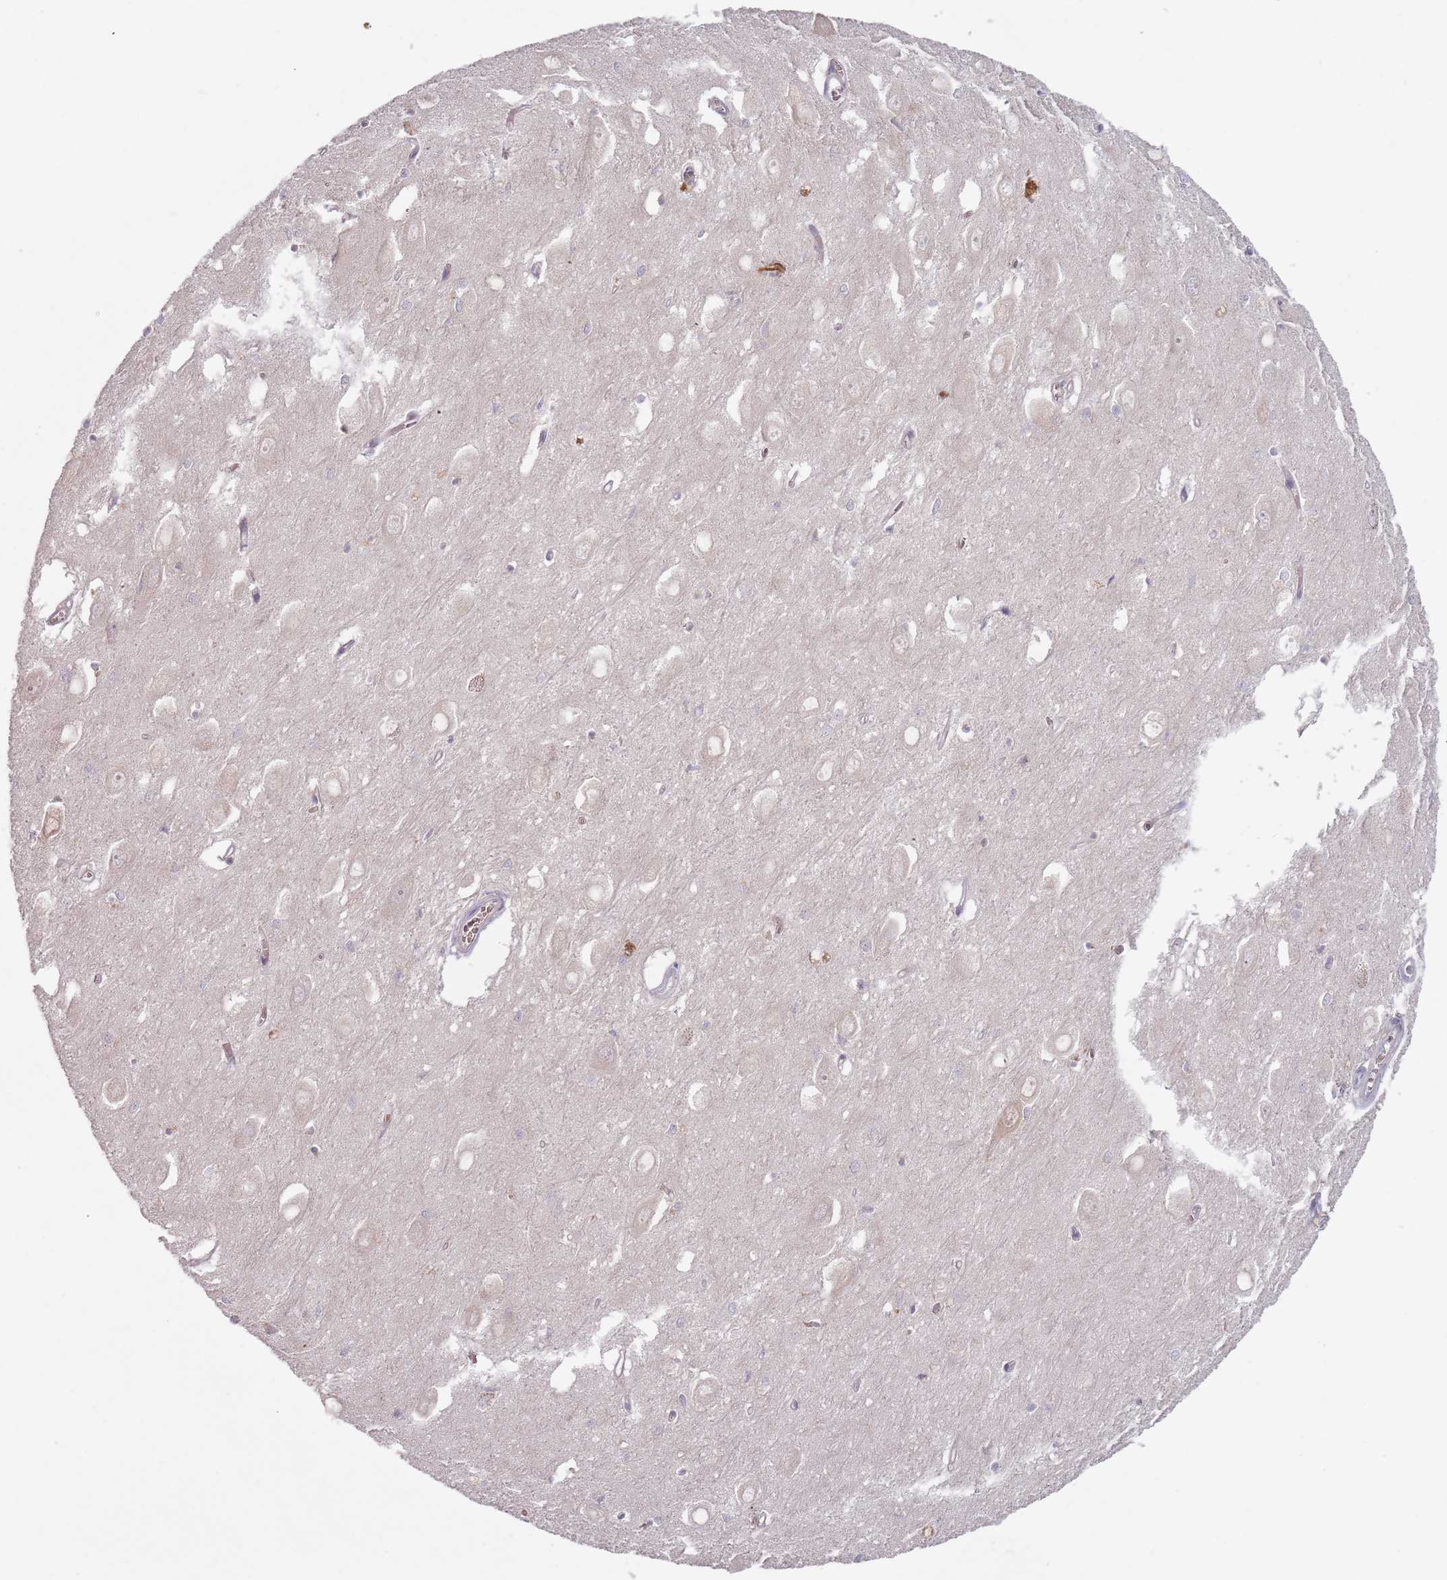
{"staining": {"intensity": "weak", "quantity": "<25%", "location": "cytoplasmic/membranous"}, "tissue": "hippocampus", "cell_type": "Glial cells", "image_type": "normal", "snomed": [{"axis": "morphology", "description": "Normal tissue, NOS"}, {"axis": "topography", "description": "Hippocampus"}], "caption": "High magnification brightfield microscopy of normal hippocampus stained with DAB (brown) and counterstained with hematoxylin (blue): glial cells show no significant expression. Nuclei are stained in blue.", "gene": "ASB13", "patient": {"sex": "female", "age": 64}}